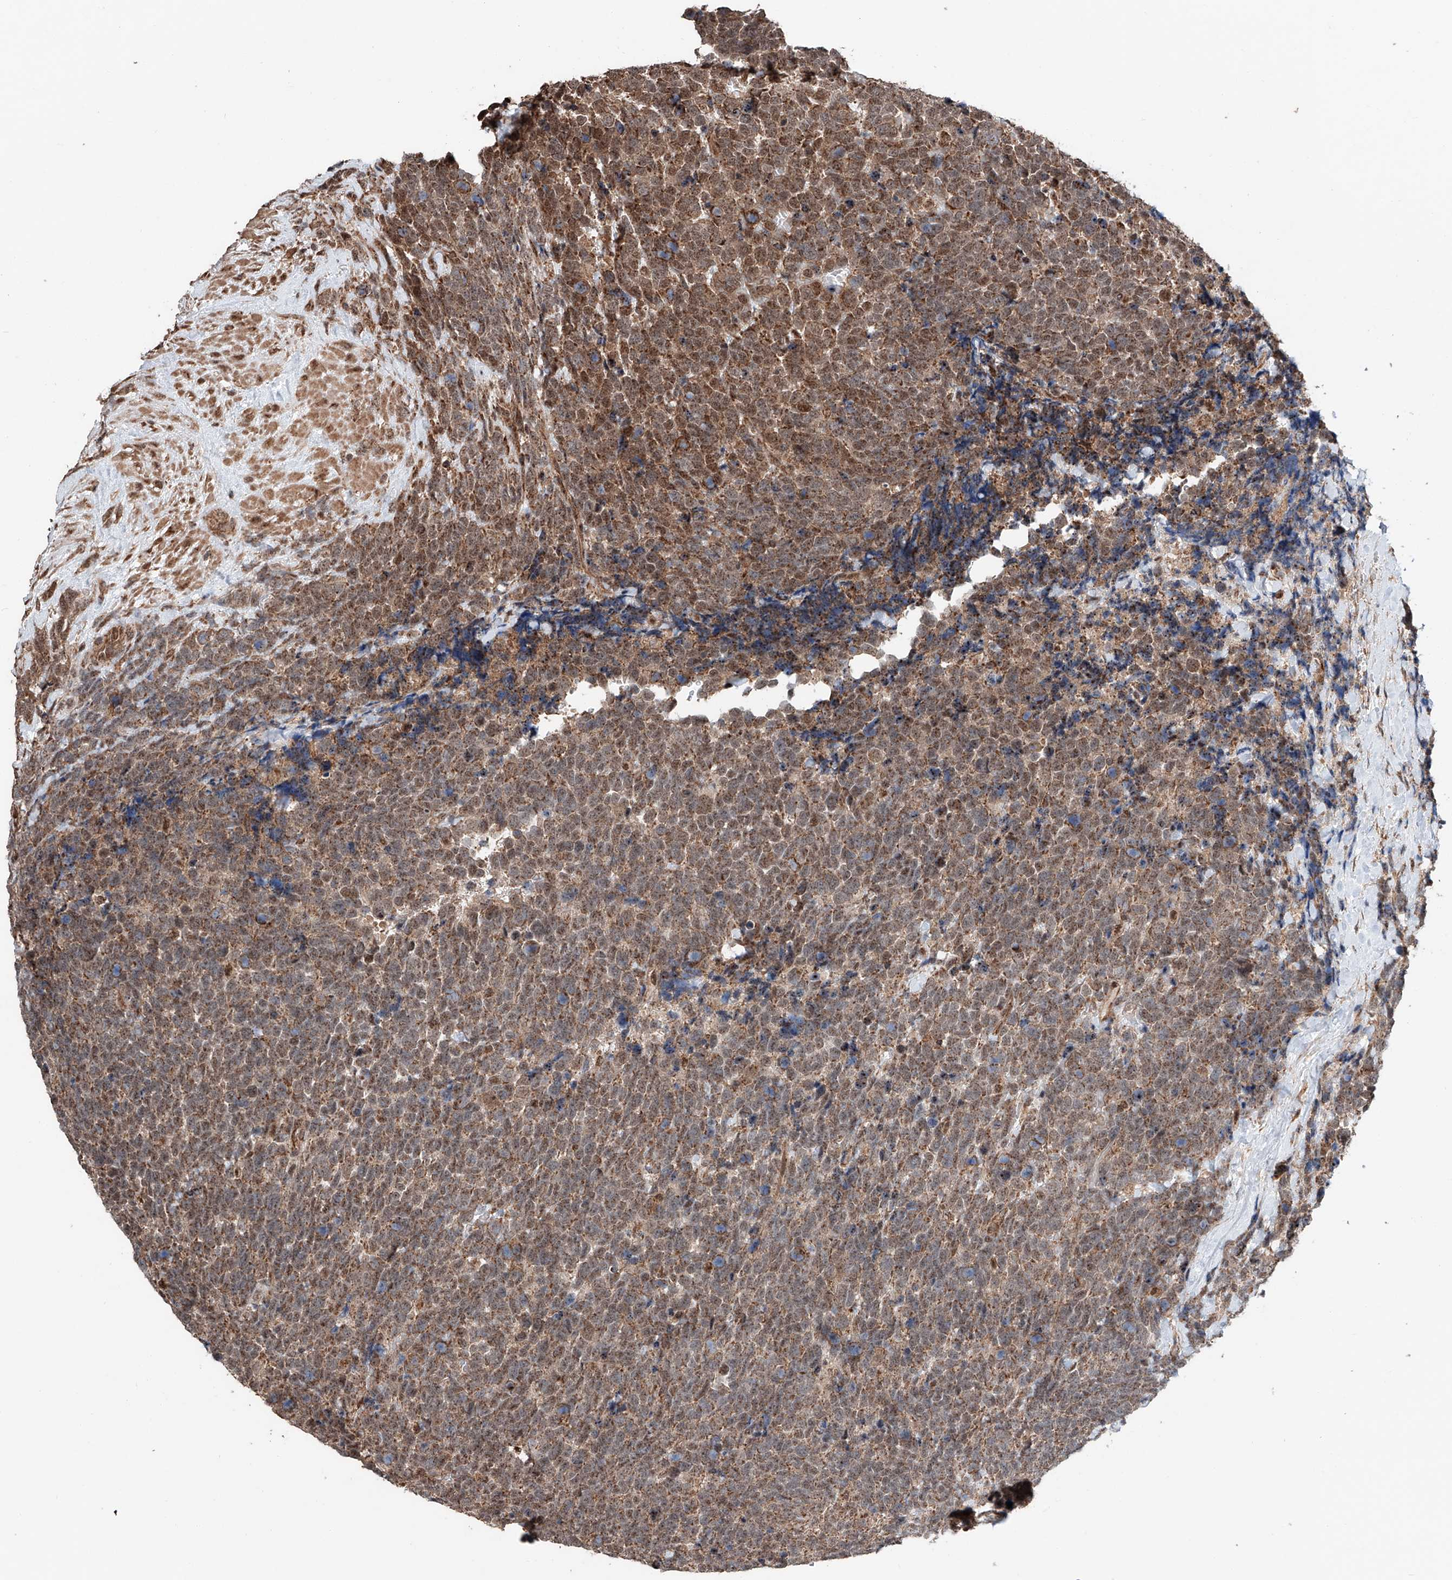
{"staining": {"intensity": "moderate", "quantity": ">75%", "location": "cytoplasmic/membranous,nuclear"}, "tissue": "urothelial cancer", "cell_type": "Tumor cells", "image_type": "cancer", "snomed": [{"axis": "morphology", "description": "Urothelial carcinoma, High grade"}, {"axis": "topography", "description": "Urinary bladder"}], "caption": "Urothelial cancer stained with a brown dye displays moderate cytoplasmic/membranous and nuclear positive positivity in about >75% of tumor cells.", "gene": "ZNF445", "patient": {"sex": "female", "age": 82}}